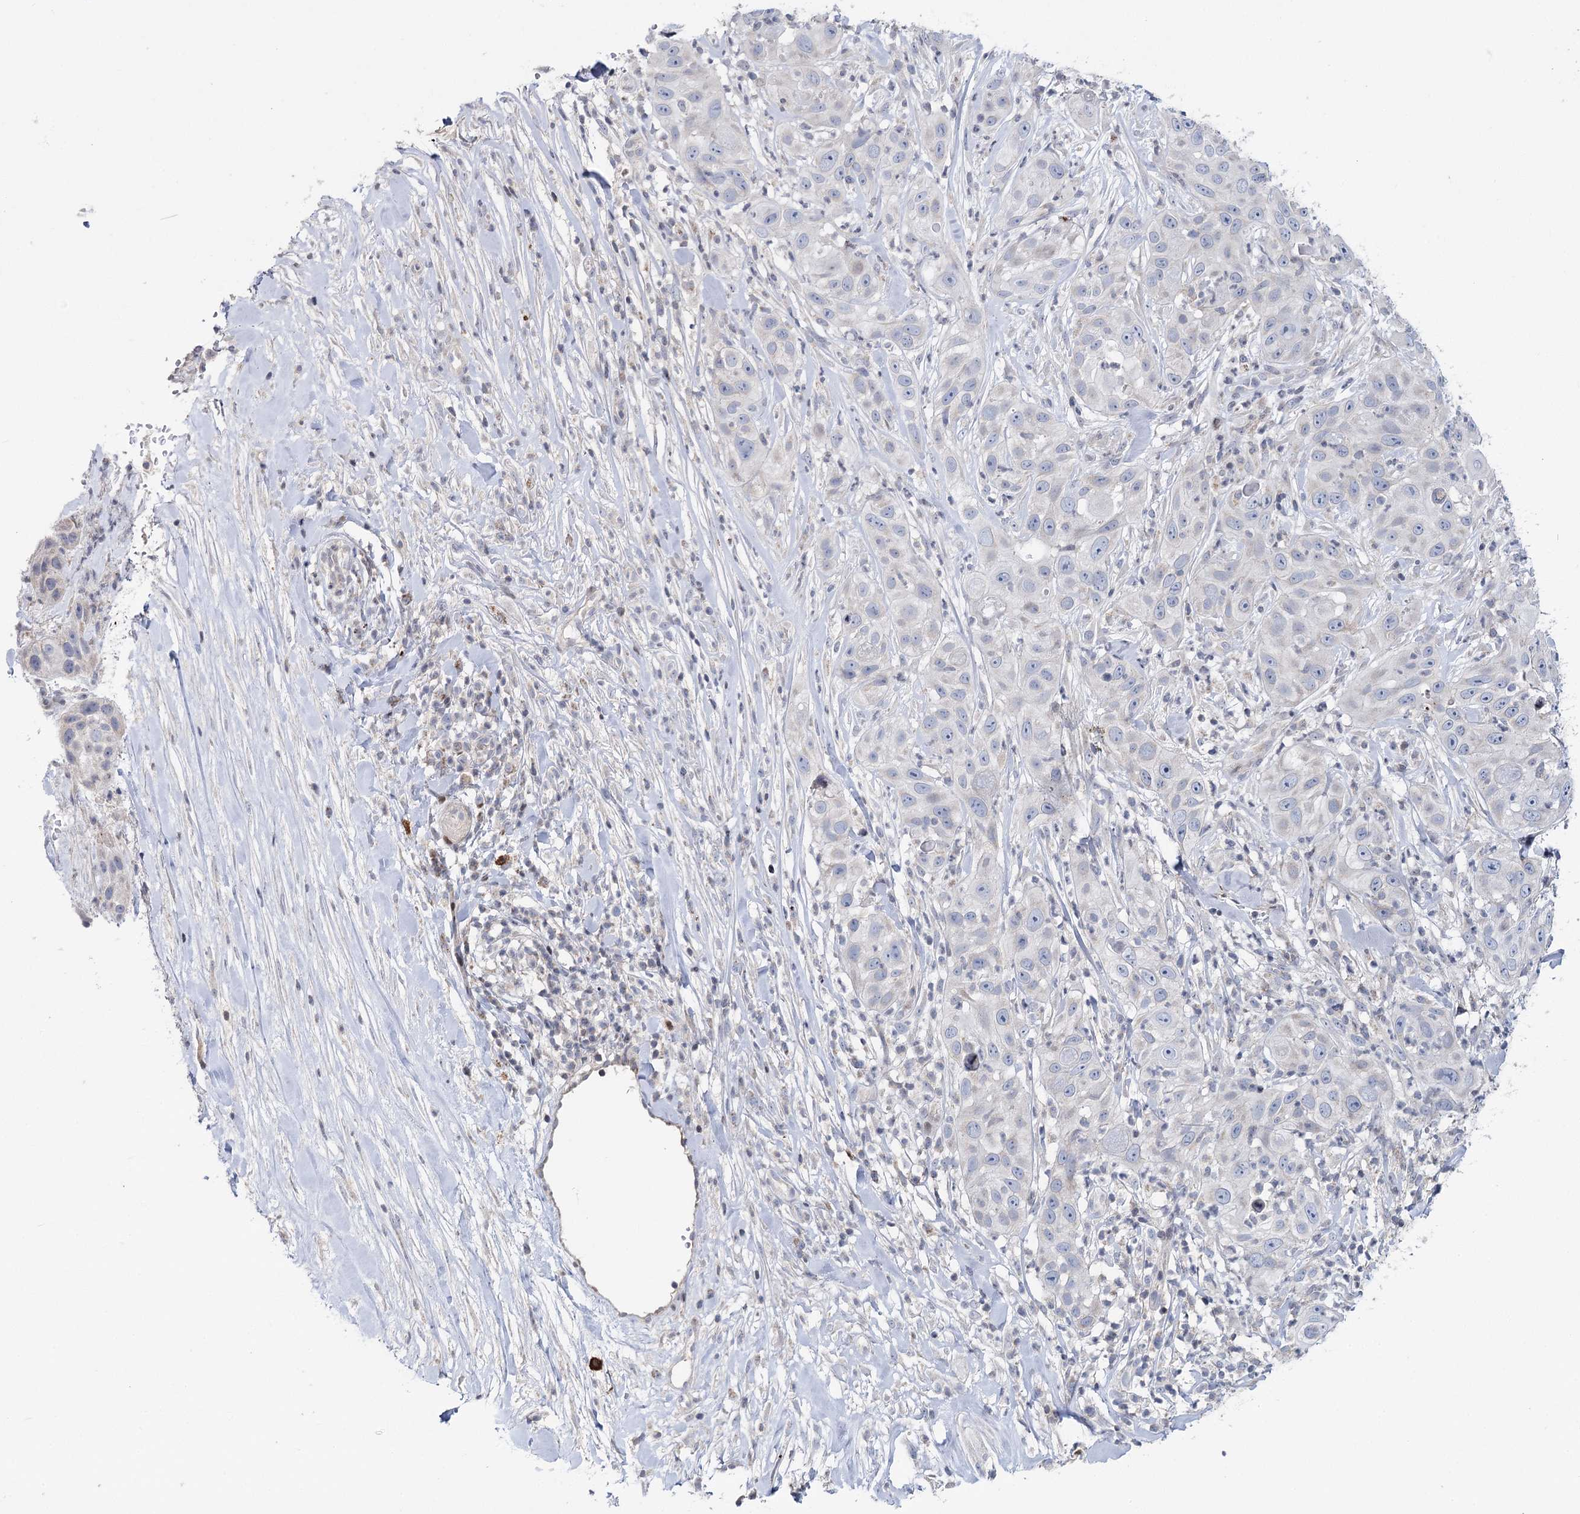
{"staining": {"intensity": "negative", "quantity": "none", "location": "none"}, "tissue": "skin cancer", "cell_type": "Tumor cells", "image_type": "cancer", "snomed": [{"axis": "morphology", "description": "Squamous cell carcinoma, NOS"}, {"axis": "topography", "description": "Skin"}], "caption": "IHC of human skin cancer demonstrates no expression in tumor cells.", "gene": "PTGR1", "patient": {"sex": "female", "age": 44}}